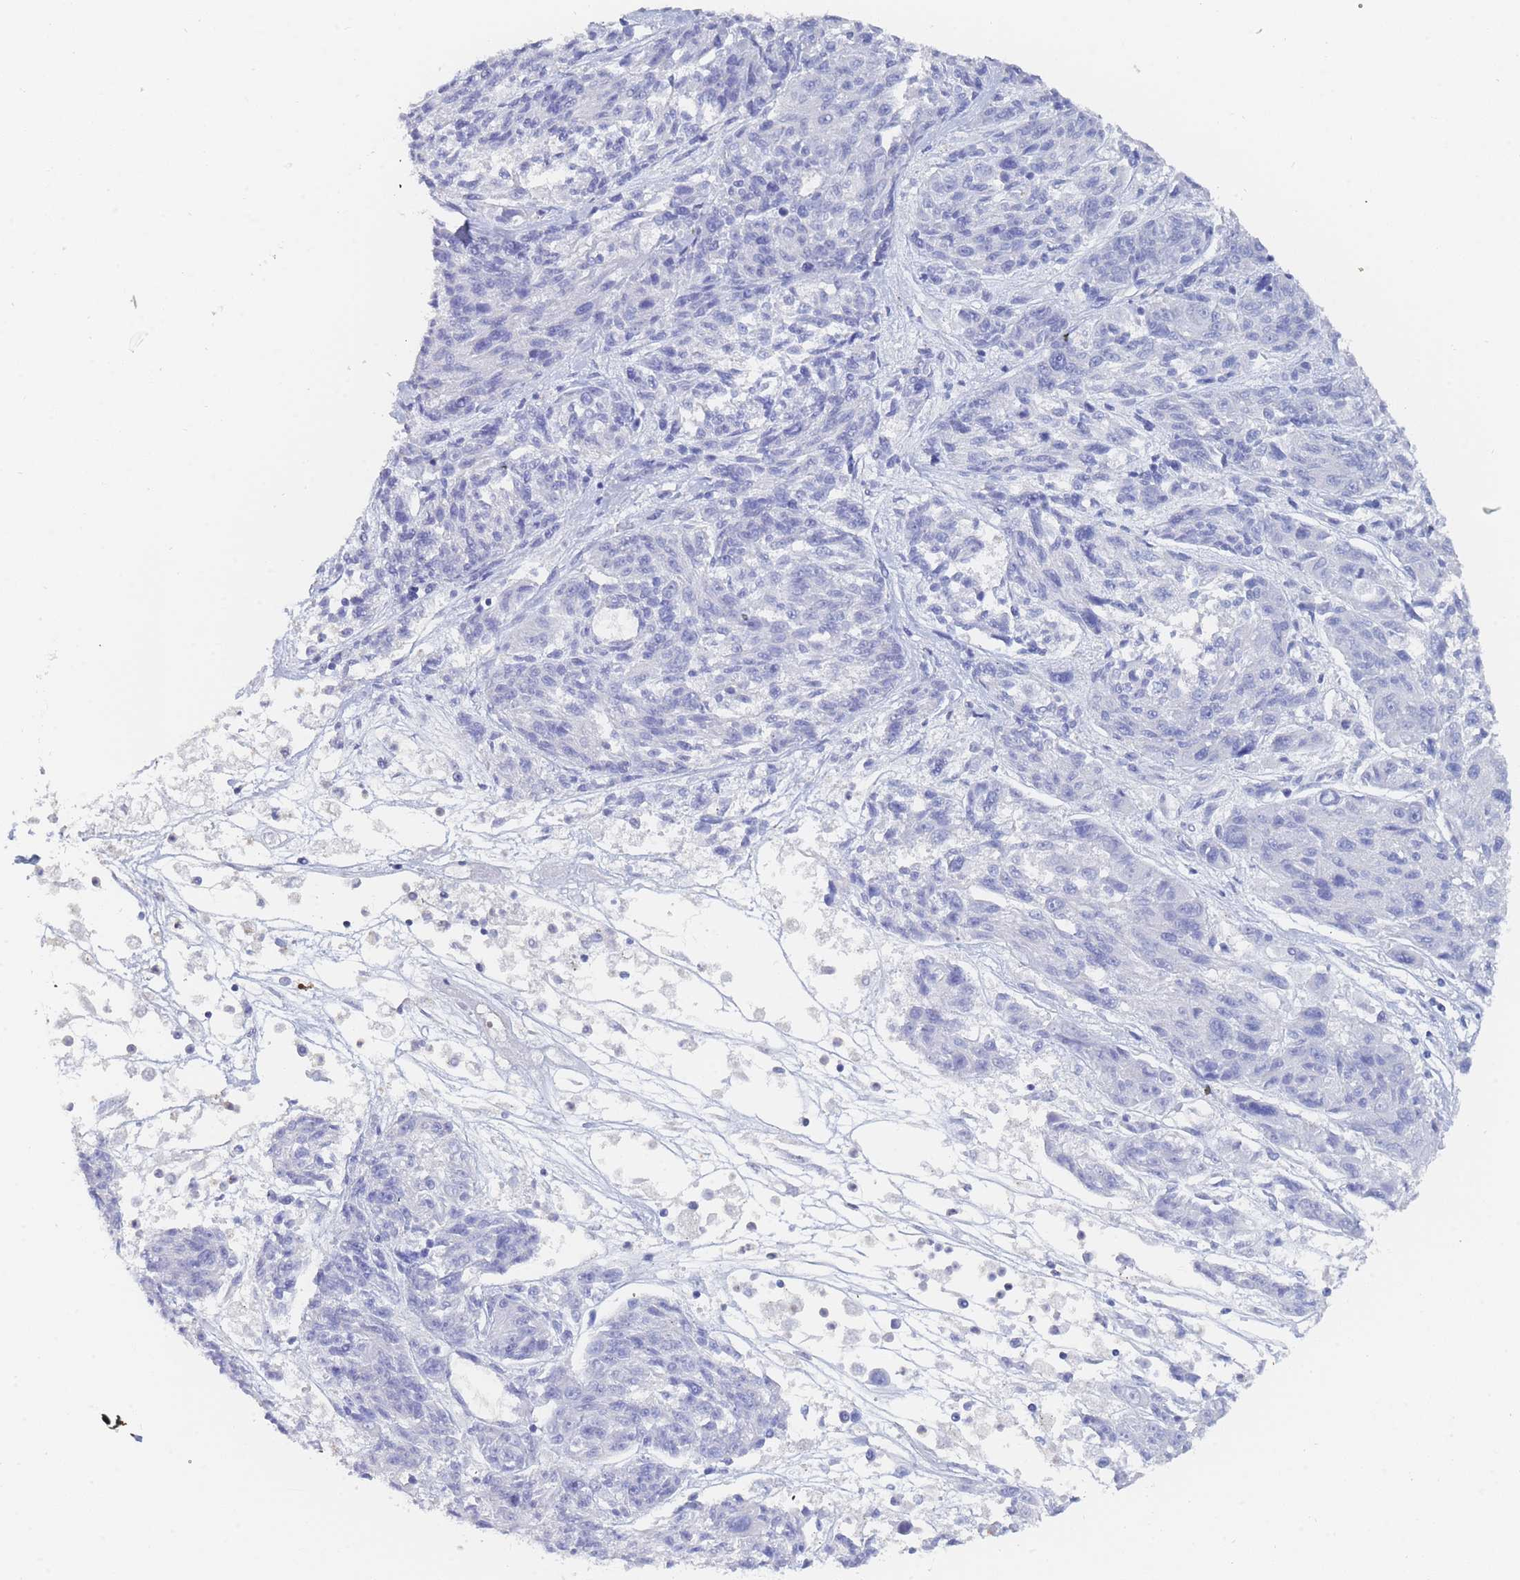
{"staining": {"intensity": "negative", "quantity": "none", "location": "none"}, "tissue": "melanoma", "cell_type": "Tumor cells", "image_type": "cancer", "snomed": [{"axis": "morphology", "description": "Malignant melanoma, NOS"}, {"axis": "topography", "description": "Skin"}], "caption": "An image of human malignant melanoma is negative for staining in tumor cells. (Stains: DAB (3,3'-diaminobenzidine) IHC with hematoxylin counter stain, Microscopy: brightfield microscopy at high magnification).", "gene": "SLC25A35", "patient": {"sex": "male", "age": 53}}